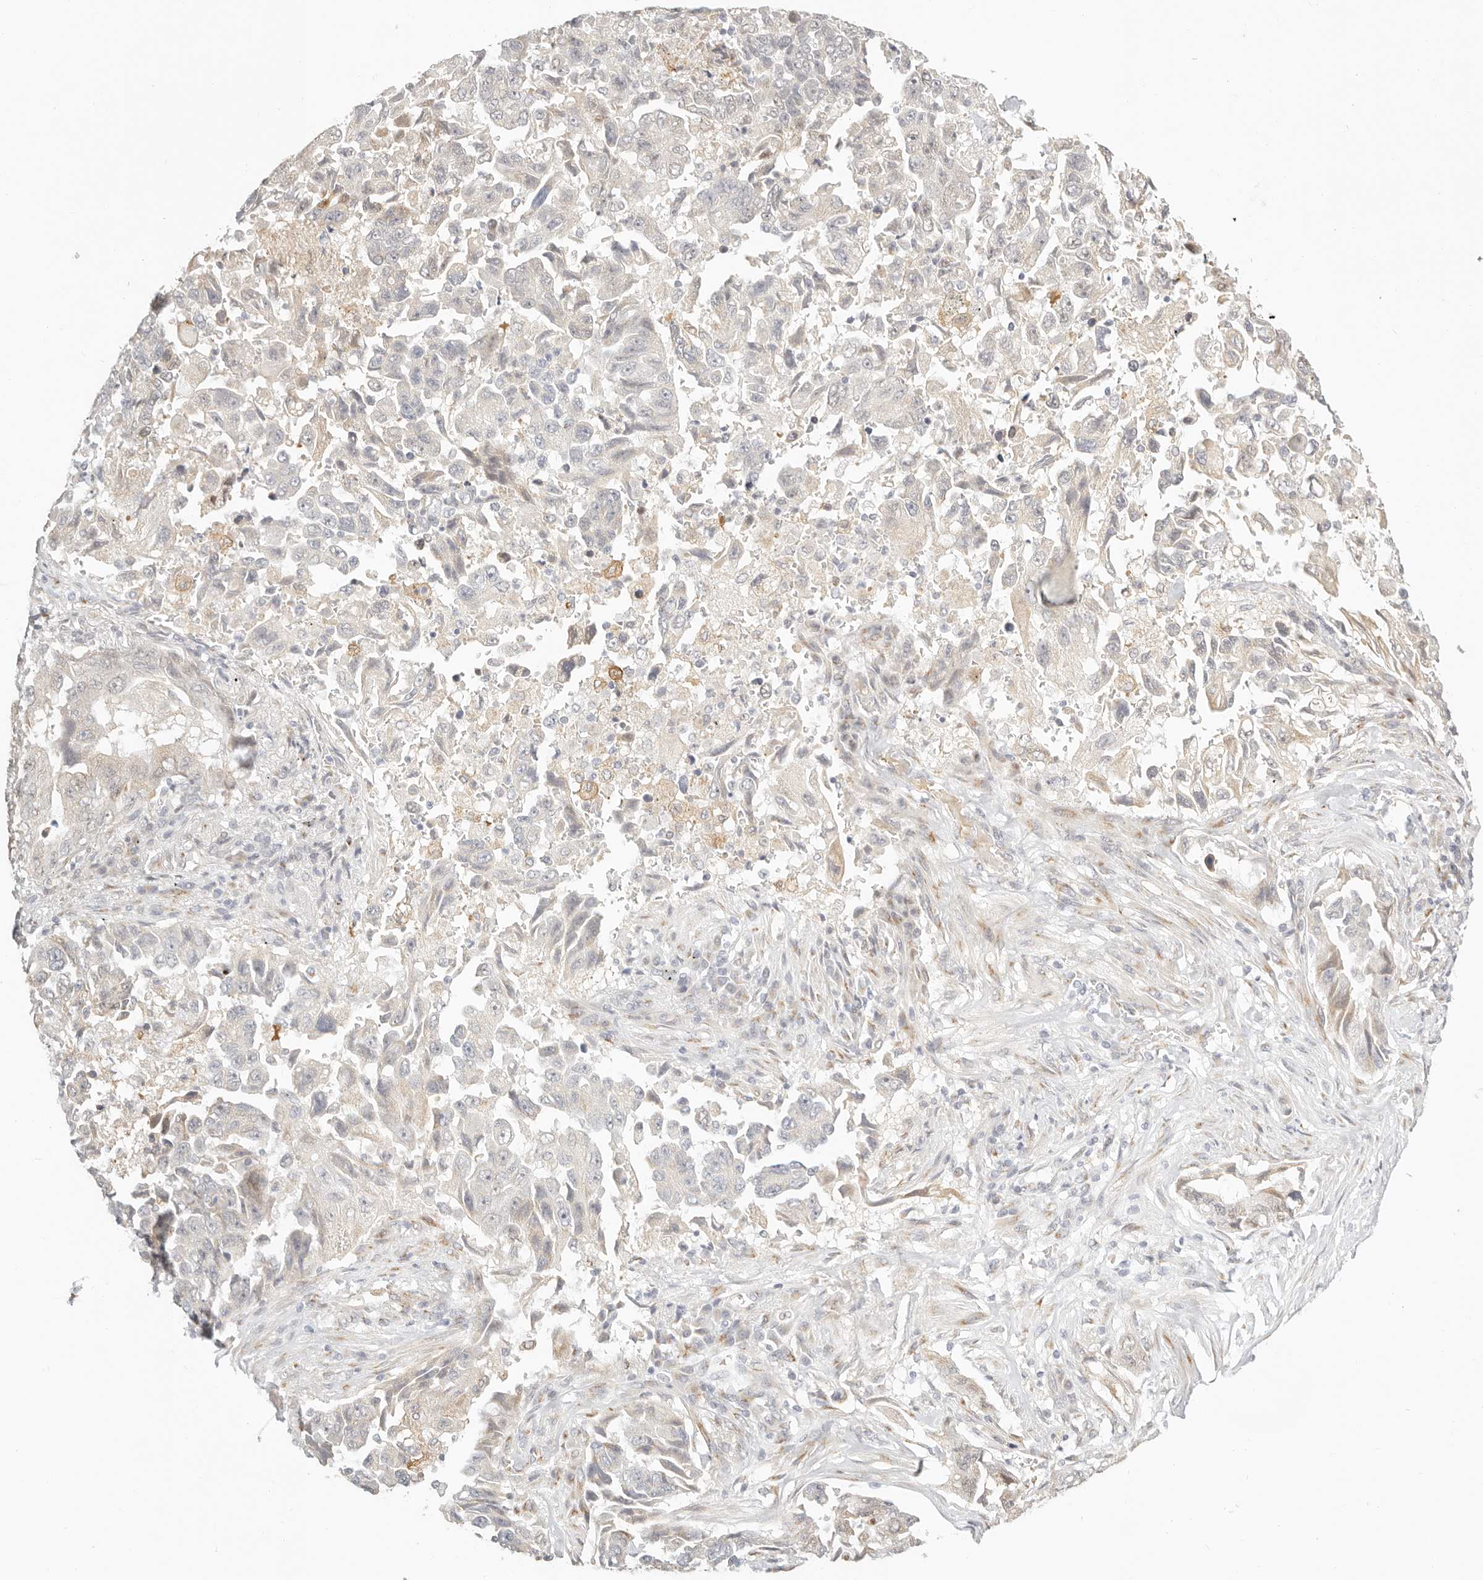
{"staining": {"intensity": "negative", "quantity": "none", "location": "none"}, "tissue": "lung cancer", "cell_type": "Tumor cells", "image_type": "cancer", "snomed": [{"axis": "morphology", "description": "Adenocarcinoma, NOS"}, {"axis": "topography", "description": "Lung"}], "caption": "An immunohistochemistry (IHC) histopathology image of lung cancer (adenocarcinoma) is shown. There is no staining in tumor cells of lung cancer (adenocarcinoma).", "gene": "FAM20B", "patient": {"sex": "female", "age": 51}}